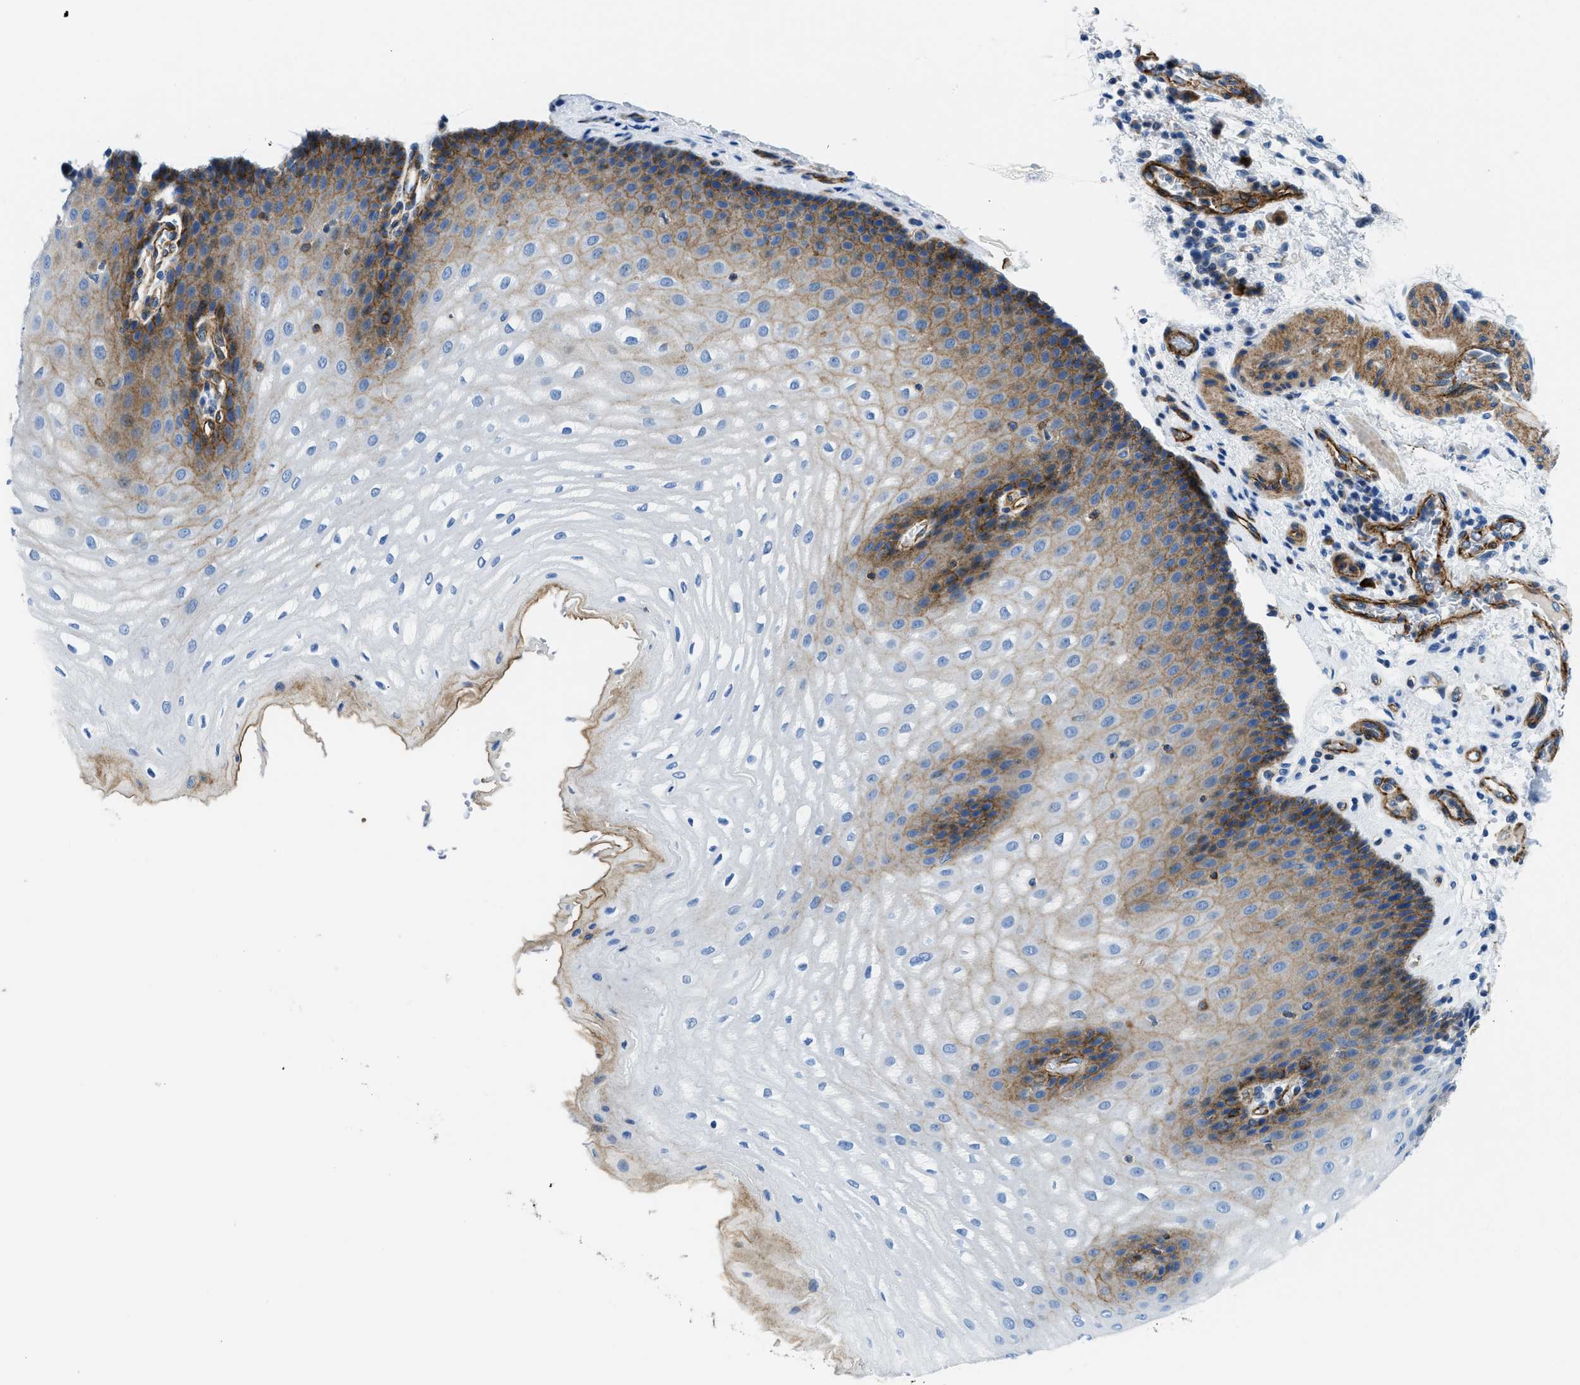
{"staining": {"intensity": "moderate", "quantity": "<25%", "location": "cytoplasmic/membranous"}, "tissue": "esophagus", "cell_type": "Squamous epithelial cells", "image_type": "normal", "snomed": [{"axis": "morphology", "description": "Normal tissue, NOS"}, {"axis": "topography", "description": "Esophagus"}], "caption": "The immunohistochemical stain labels moderate cytoplasmic/membranous expression in squamous epithelial cells of normal esophagus. The staining was performed using DAB (3,3'-diaminobenzidine), with brown indicating positive protein expression. Nuclei are stained blue with hematoxylin.", "gene": "CUTA", "patient": {"sex": "male", "age": 54}}